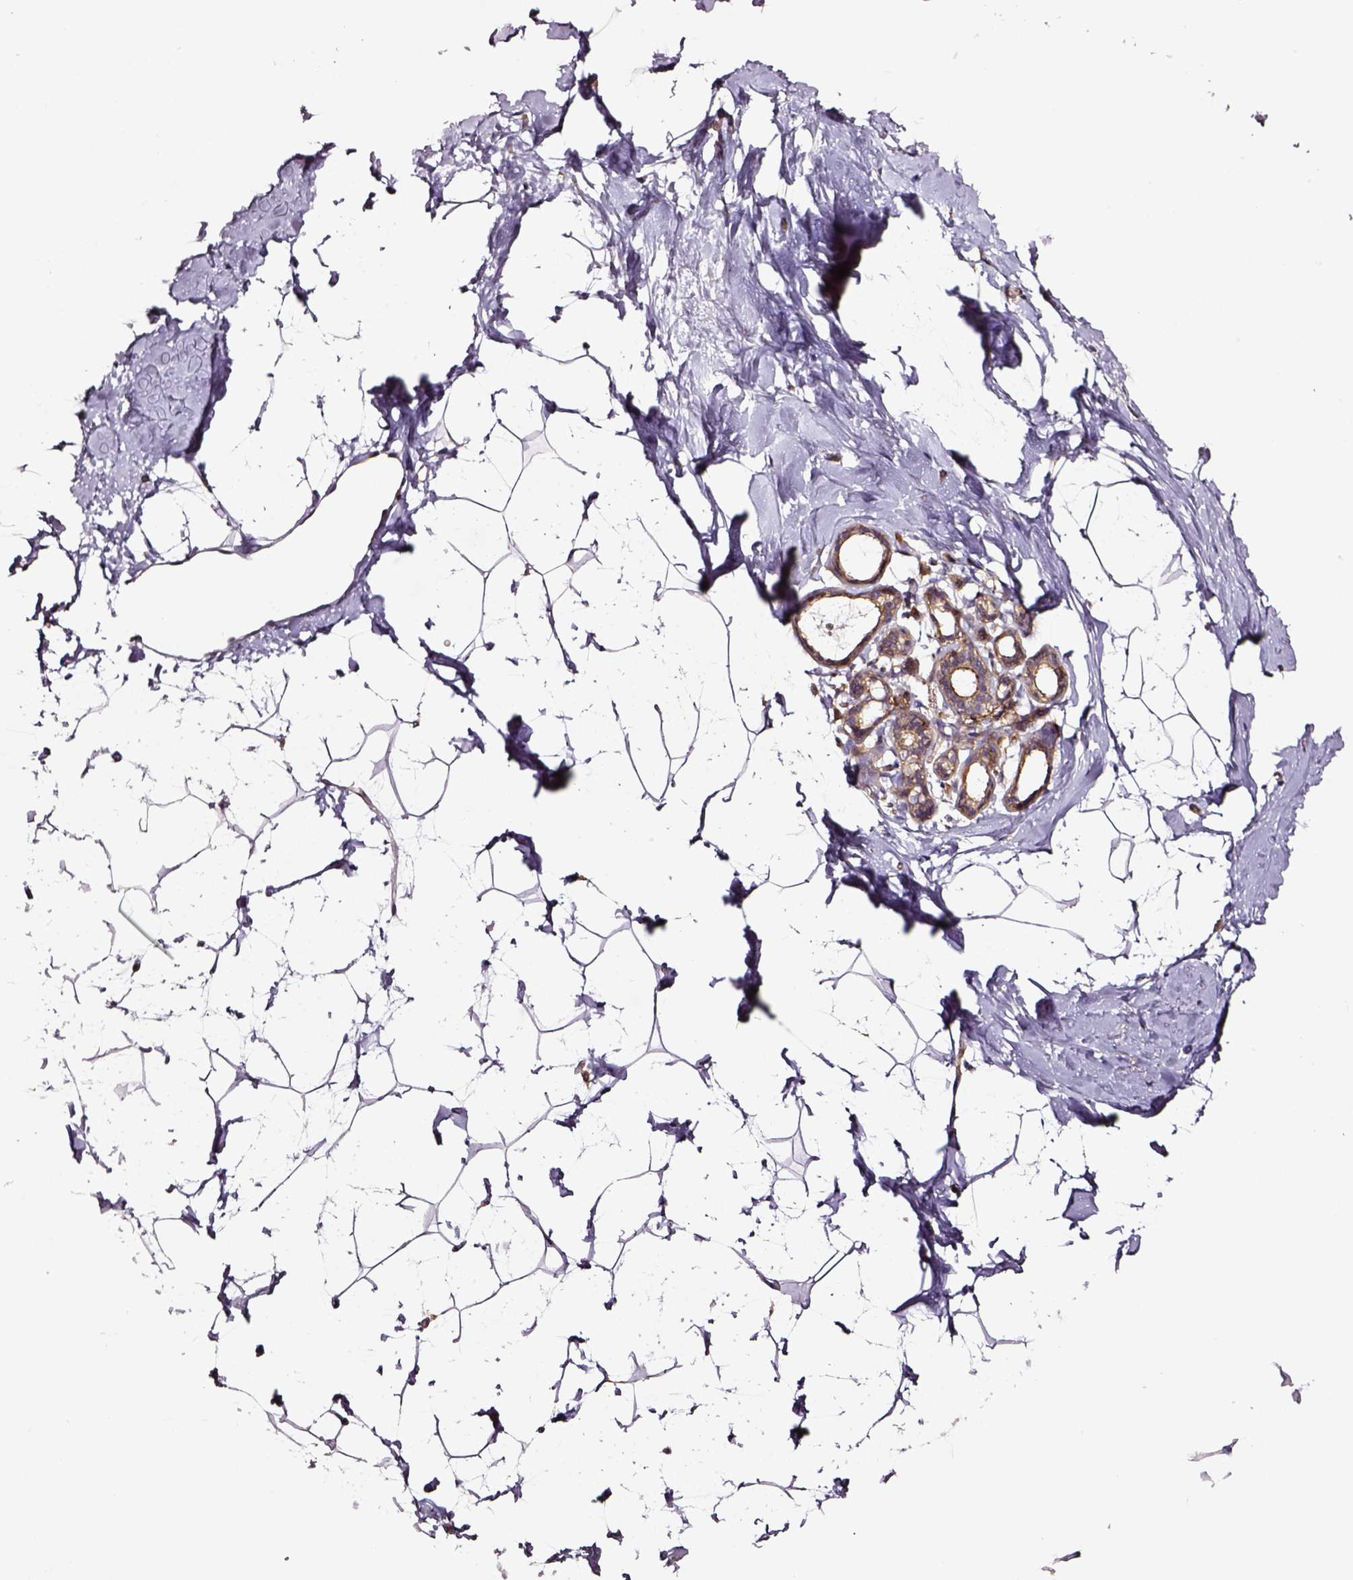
{"staining": {"intensity": "weak", "quantity": ">75%", "location": "cytoplasmic/membranous"}, "tissue": "breast", "cell_type": "Adipocytes", "image_type": "normal", "snomed": [{"axis": "morphology", "description": "Normal tissue, NOS"}, {"axis": "topography", "description": "Breast"}], "caption": "High-magnification brightfield microscopy of unremarkable breast stained with DAB (3,3'-diaminobenzidine) (brown) and counterstained with hematoxylin (blue). adipocytes exhibit weak cytoplasmic/membranous staining is identified in about>75% of cells.", "gene": "RASSF5", "patient": {"sex": "female", "age": 32}}